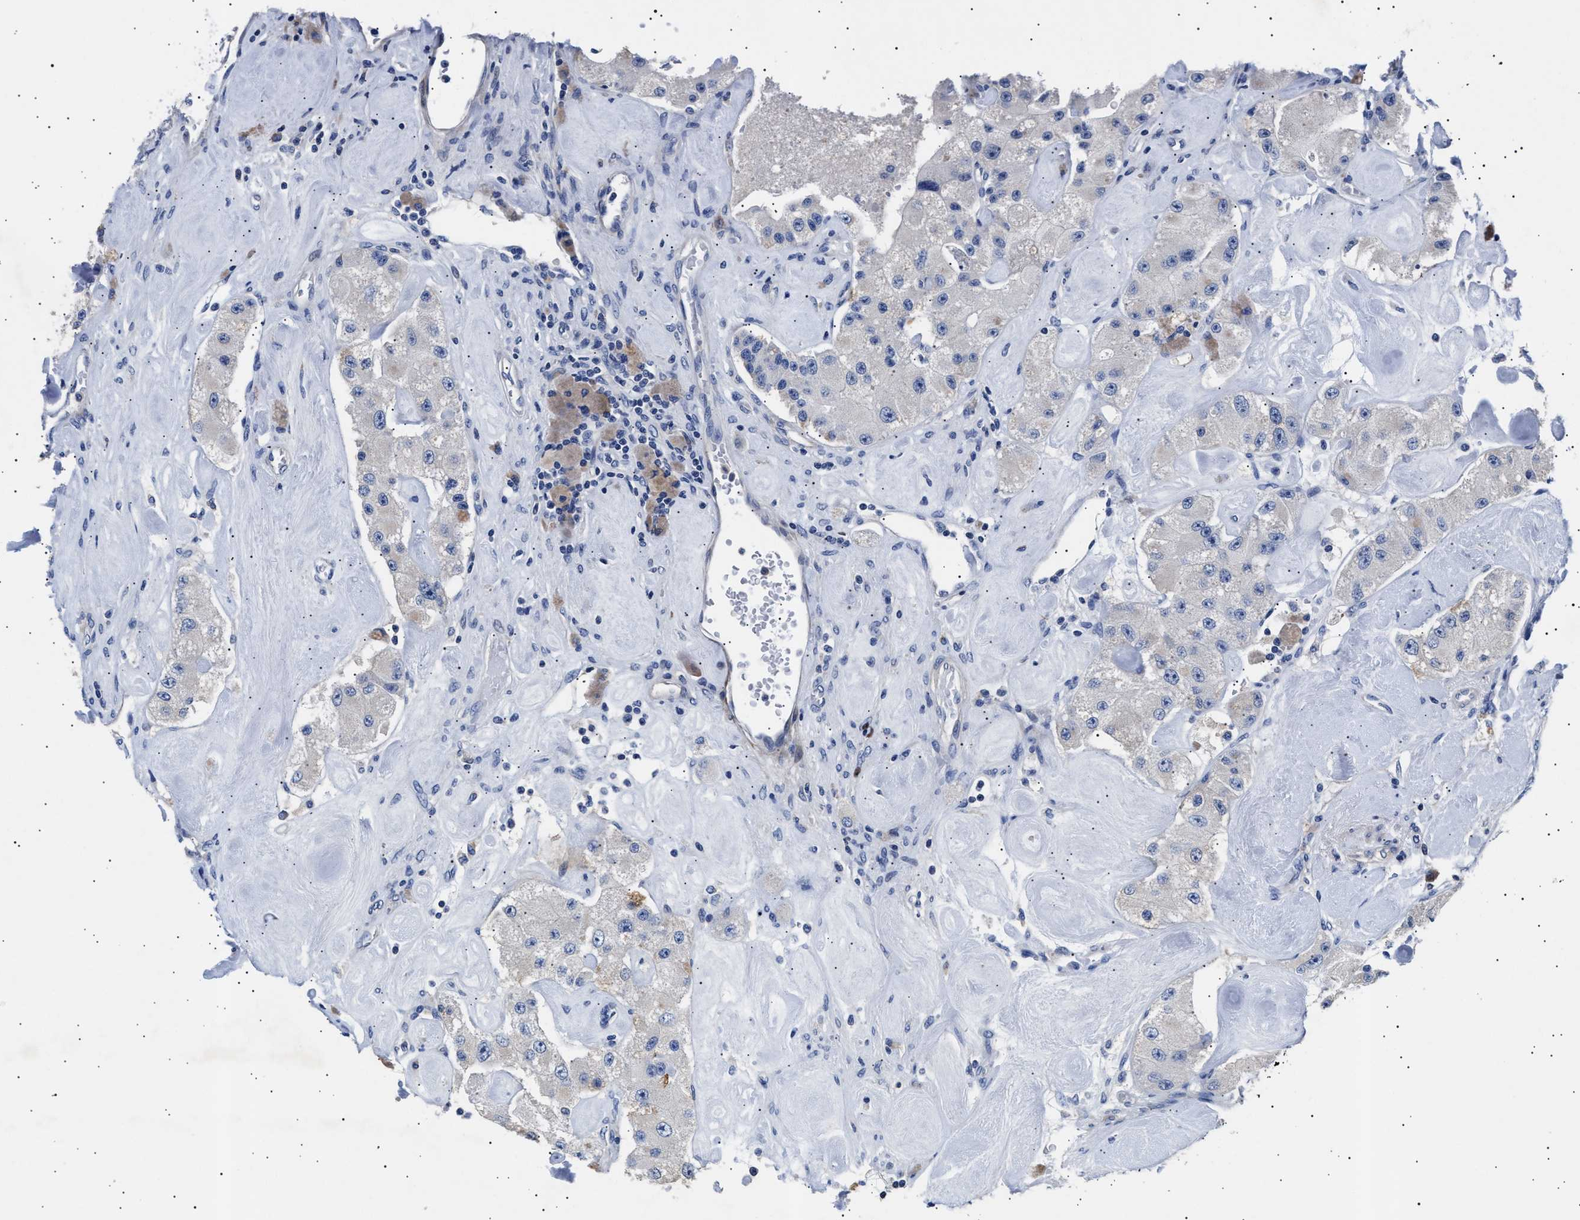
{"staining": {"intensity": "negative", "quantity": "none", "location": "none"}, "tissue": "carcinoid", "cell_type": "Tumor cells", "image_type": "cancer", "snomed": [{"axis": "morphology", "description": "Carcinoid, malignant, NOS"}, {"axis": "topography", "description": "Pancreas"}], "caption": "Micrograph shows no protein expression in tumor cells of malignant carcinoid tissue.", "gene": "HEMGN", "patient": {"sex": "male", "age": 41}}